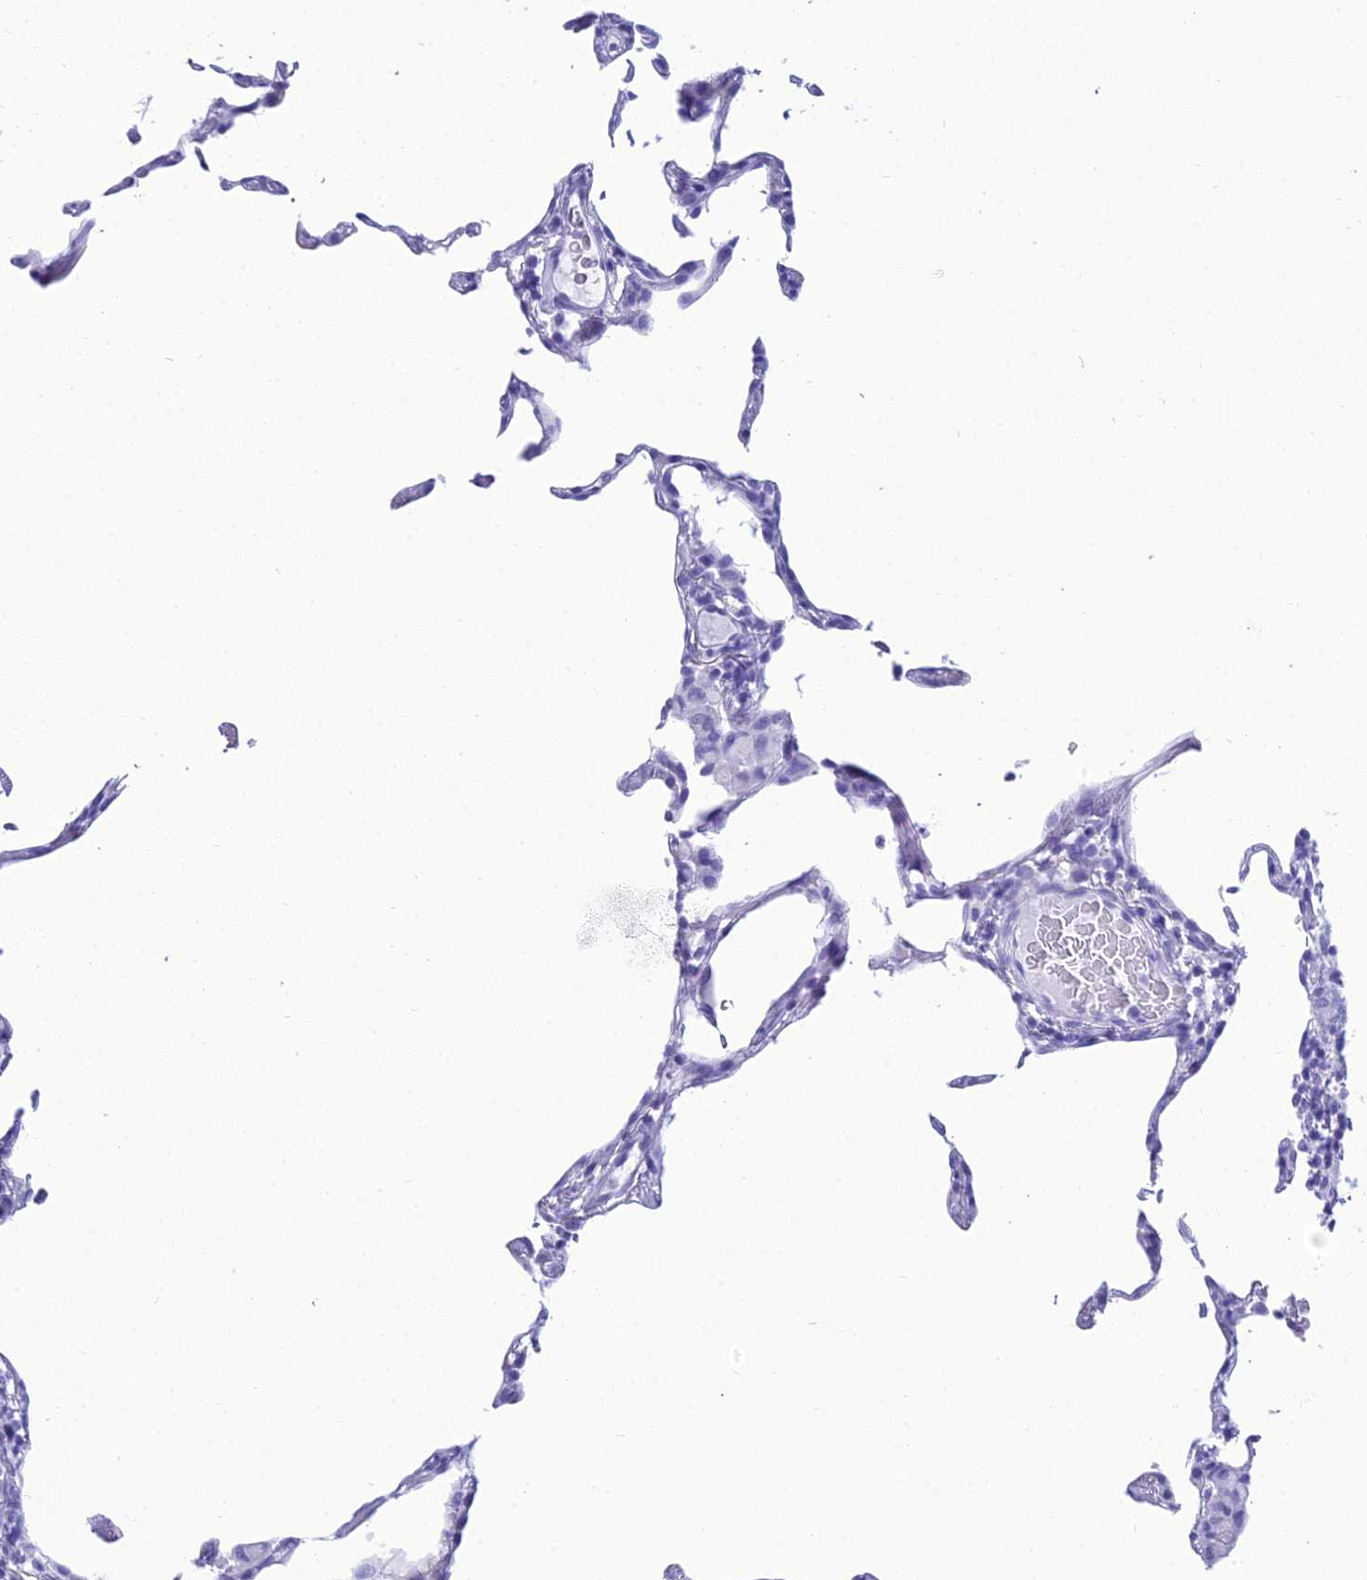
{"staining": {"intensity": "negative", "quantity": "none", "location": "none"}, "tissue": "lung", "cell_type": "Alveolar cells", "image_type": "normal", "snomed": [{"axis": "morphology", "description": "Normal tissue, NOS"}, {"axis": "topography", "description": "Lung"}], "caption": "Human lung stained for a protein using IHC demonstrates no staining in alveolar cells.", "gene": "ZNF442", "patient": {"sex": "female", "age": 57}}